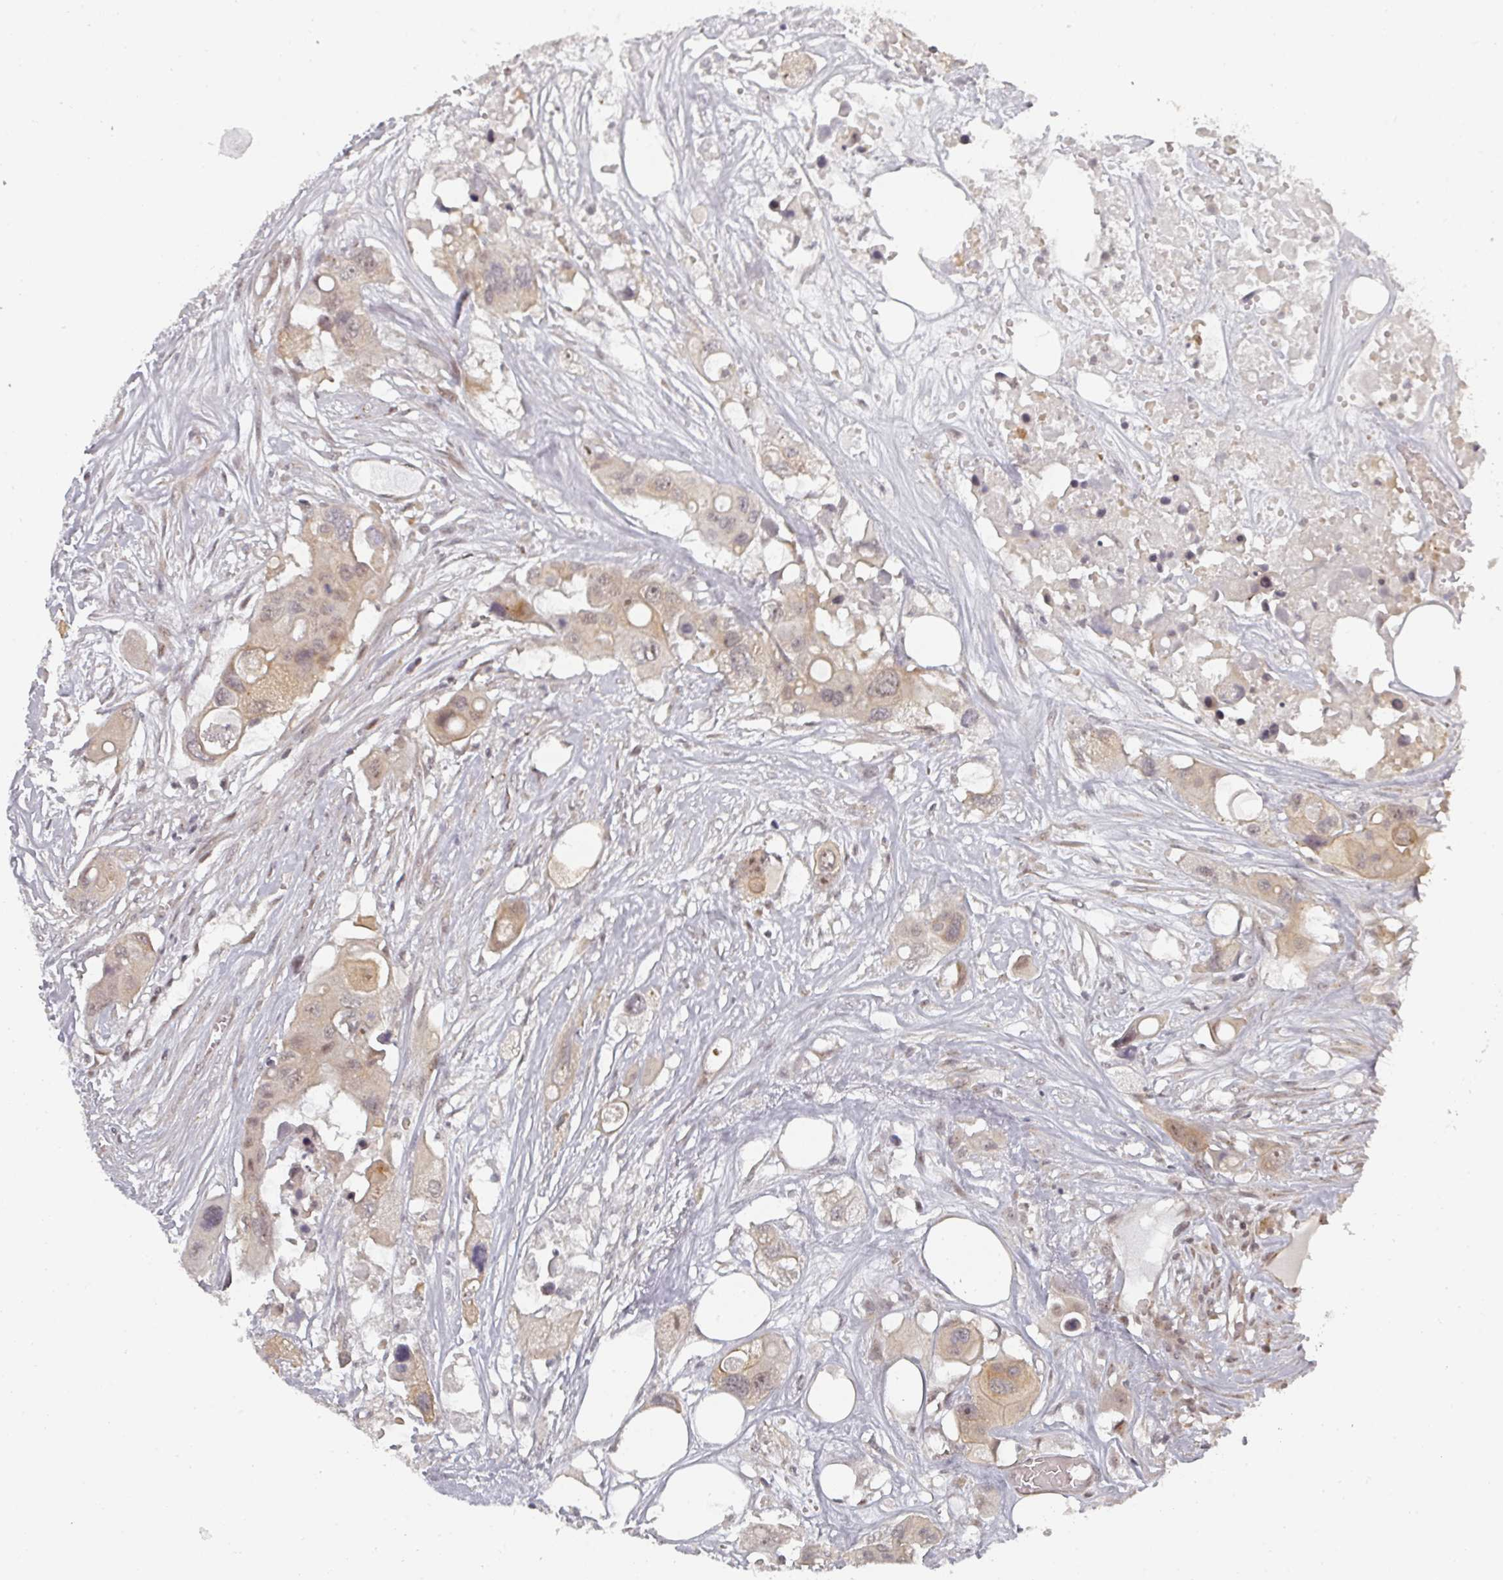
{"staining": {"intensity": "weak", "quantity": ">75%", "location": "cytoplasmic/membranous,nuclear"}, "tissue": "colorectal cancer", "cell_type": "Tumor cells", "image_type": "cancer", "snomed": [{"axis": "morphology", "description": "Adenocarcinoma, NOS"}, {"axis": "topography", "description": "Colon"}], "caption": "IHC image of neoplastic tissue: adenocarcinoma (colorectal) stained using IHC displays low levels of weak protein expression localized specifically in the cytoplasmic/membranous and nuclear of tumor cells, appearing as a cytoplasmic/membranous and nuclear brown color.", "gene": "KIF1C", "patient": {"sex": "male", "age": 77}}